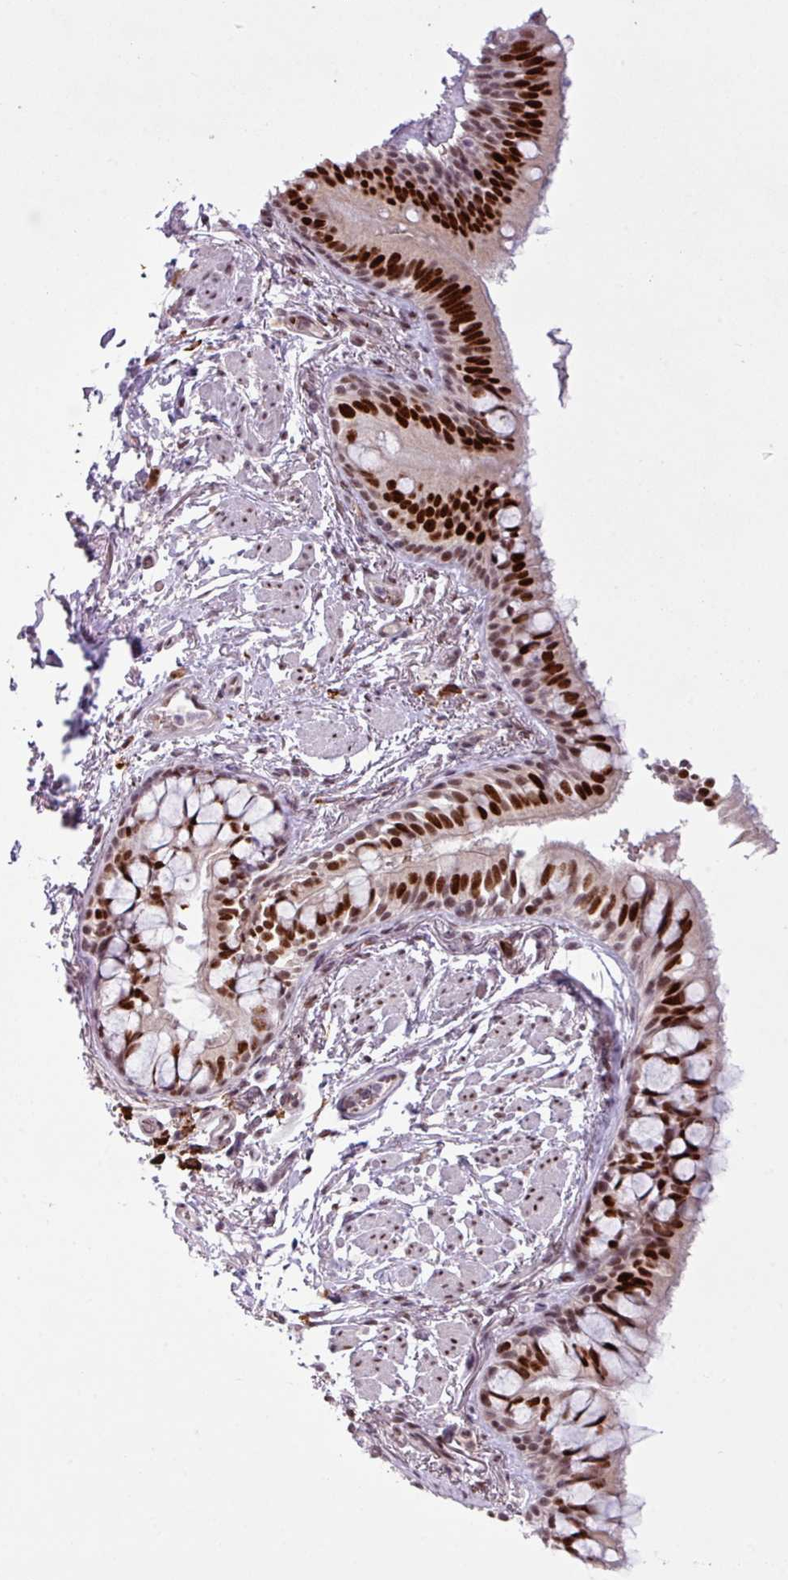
{"staining": {"intensity": "strong", "quantity": ">75%", "location": "nuclear"}, "tissue": "bronchus", "cell_type": "Respiratory epithelial cells", "image_type": "normal", "snomed": [{"axis": "morphology", "description": "Normal tissue, NOS"}, {"axis": "topography", "description": "Bronchus"}], "caption": "Bronchus stained with a brown dye exhibits strong nuclear positive expression in approximately >75% of respiratory epithelial cells.", "gene": "PRDM5", "patient": {"sex": "male", "age": 70}}